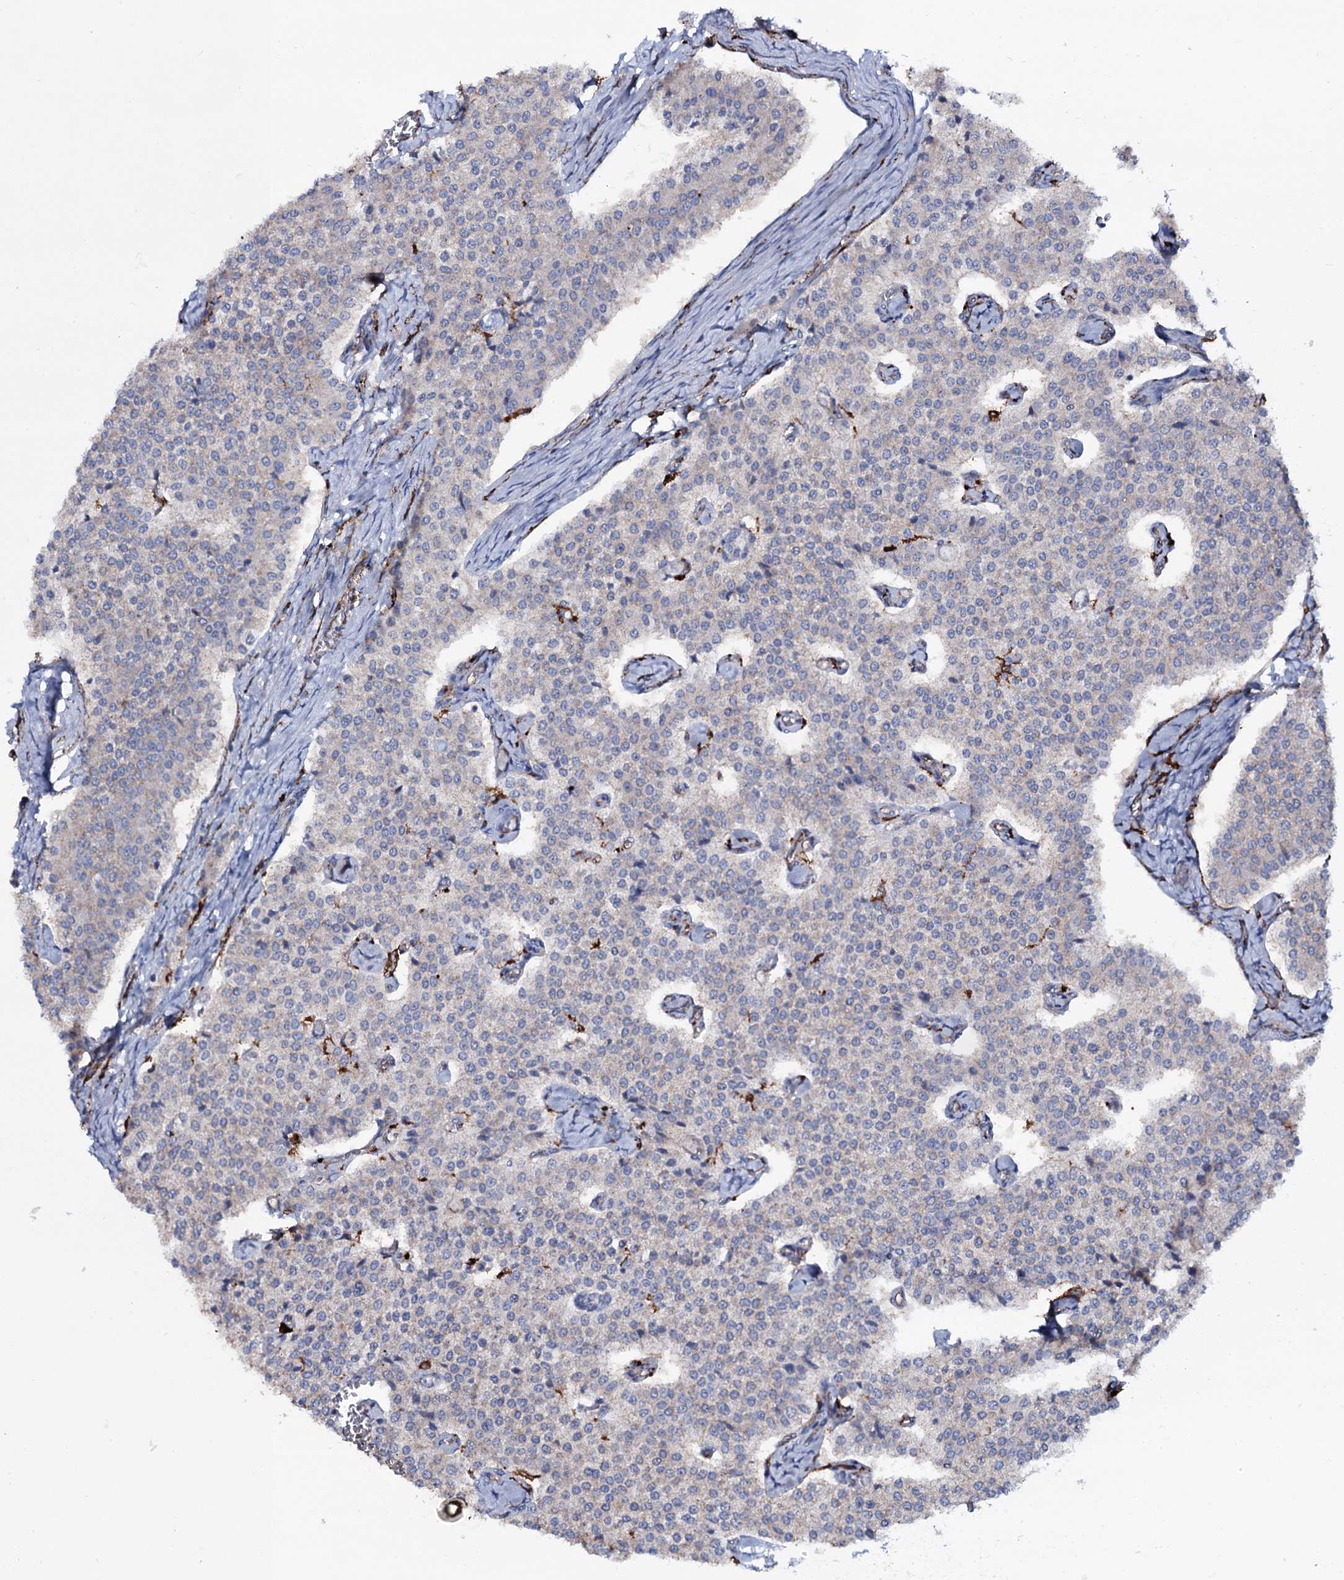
{"staining": {"intensity": "negative", "quantity": "none", "location": "none"}, "tissue": "carcinoid", "cell_type": "Tumor cells", "image_type": "cancer", "snomed": [{"axis": "morphology", "description": "Carcinoid, malignant, NOS"}, {"axis": "topography", "description": "Colon"}], "caption": "Immunohistochemistry micrograph of carcinoid stained for a protein (brown), which demonstrates no expression in tumor cells.", "gene": "OSBPL2", "patient": {"sex": "female", "age": 52}}